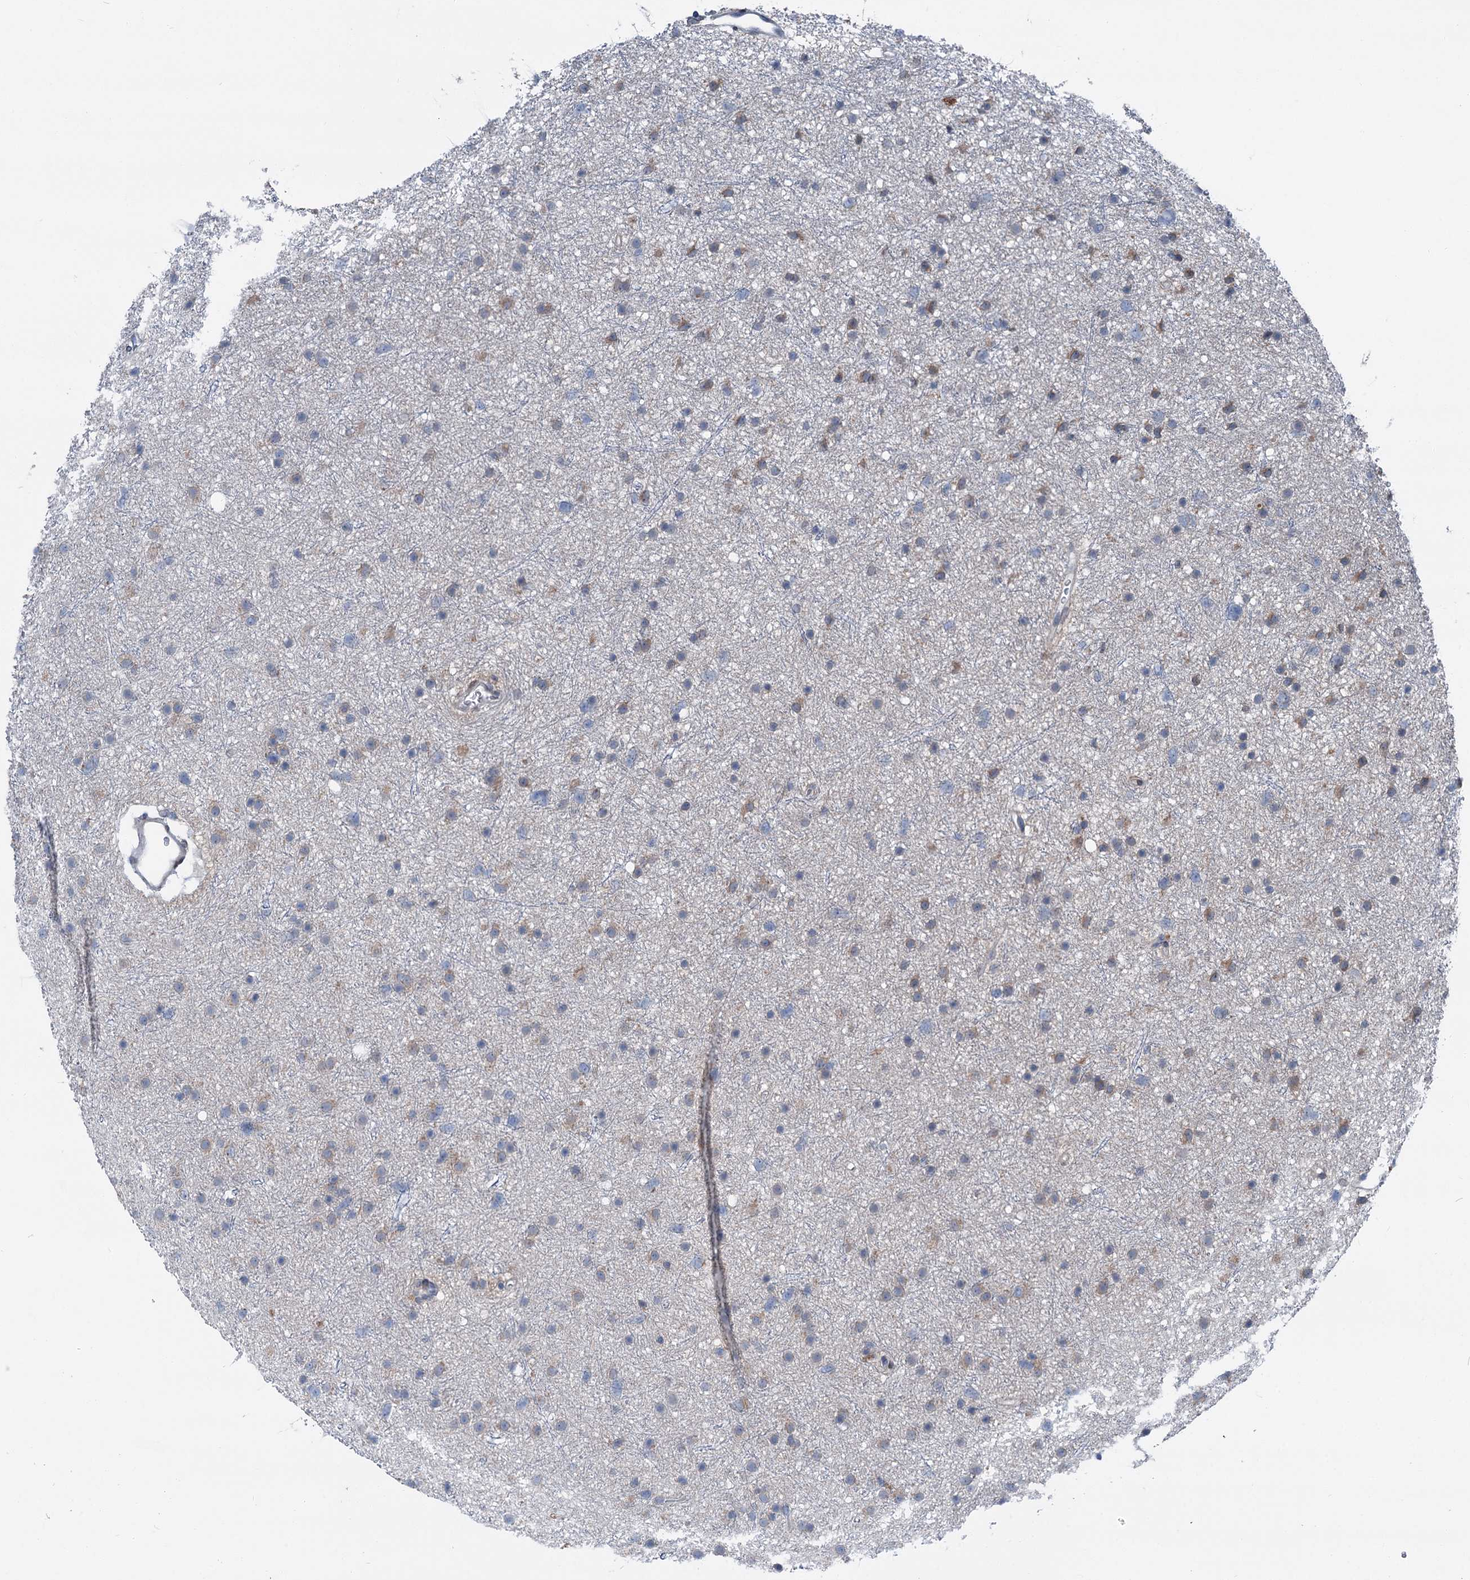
{"staining": {"intensity": "weak", "quantity": "<25%", "location": "cytoplasmic/membranous"}, "tissue": "glioma", "cell_type": "Tumor cells", "image_type": "cancer", "snomed": [{"axis": "morphology", "description": "Glioma, malignant, Low grade"}, {"axis": "topography", "description": "Cerebral cortex"}], "caption": "Tumor cells are negative for brown protein staining in low-grade glioma (malignant).", "gene": "MRPL14", "patient": {"sex": "female", "age": 39}}